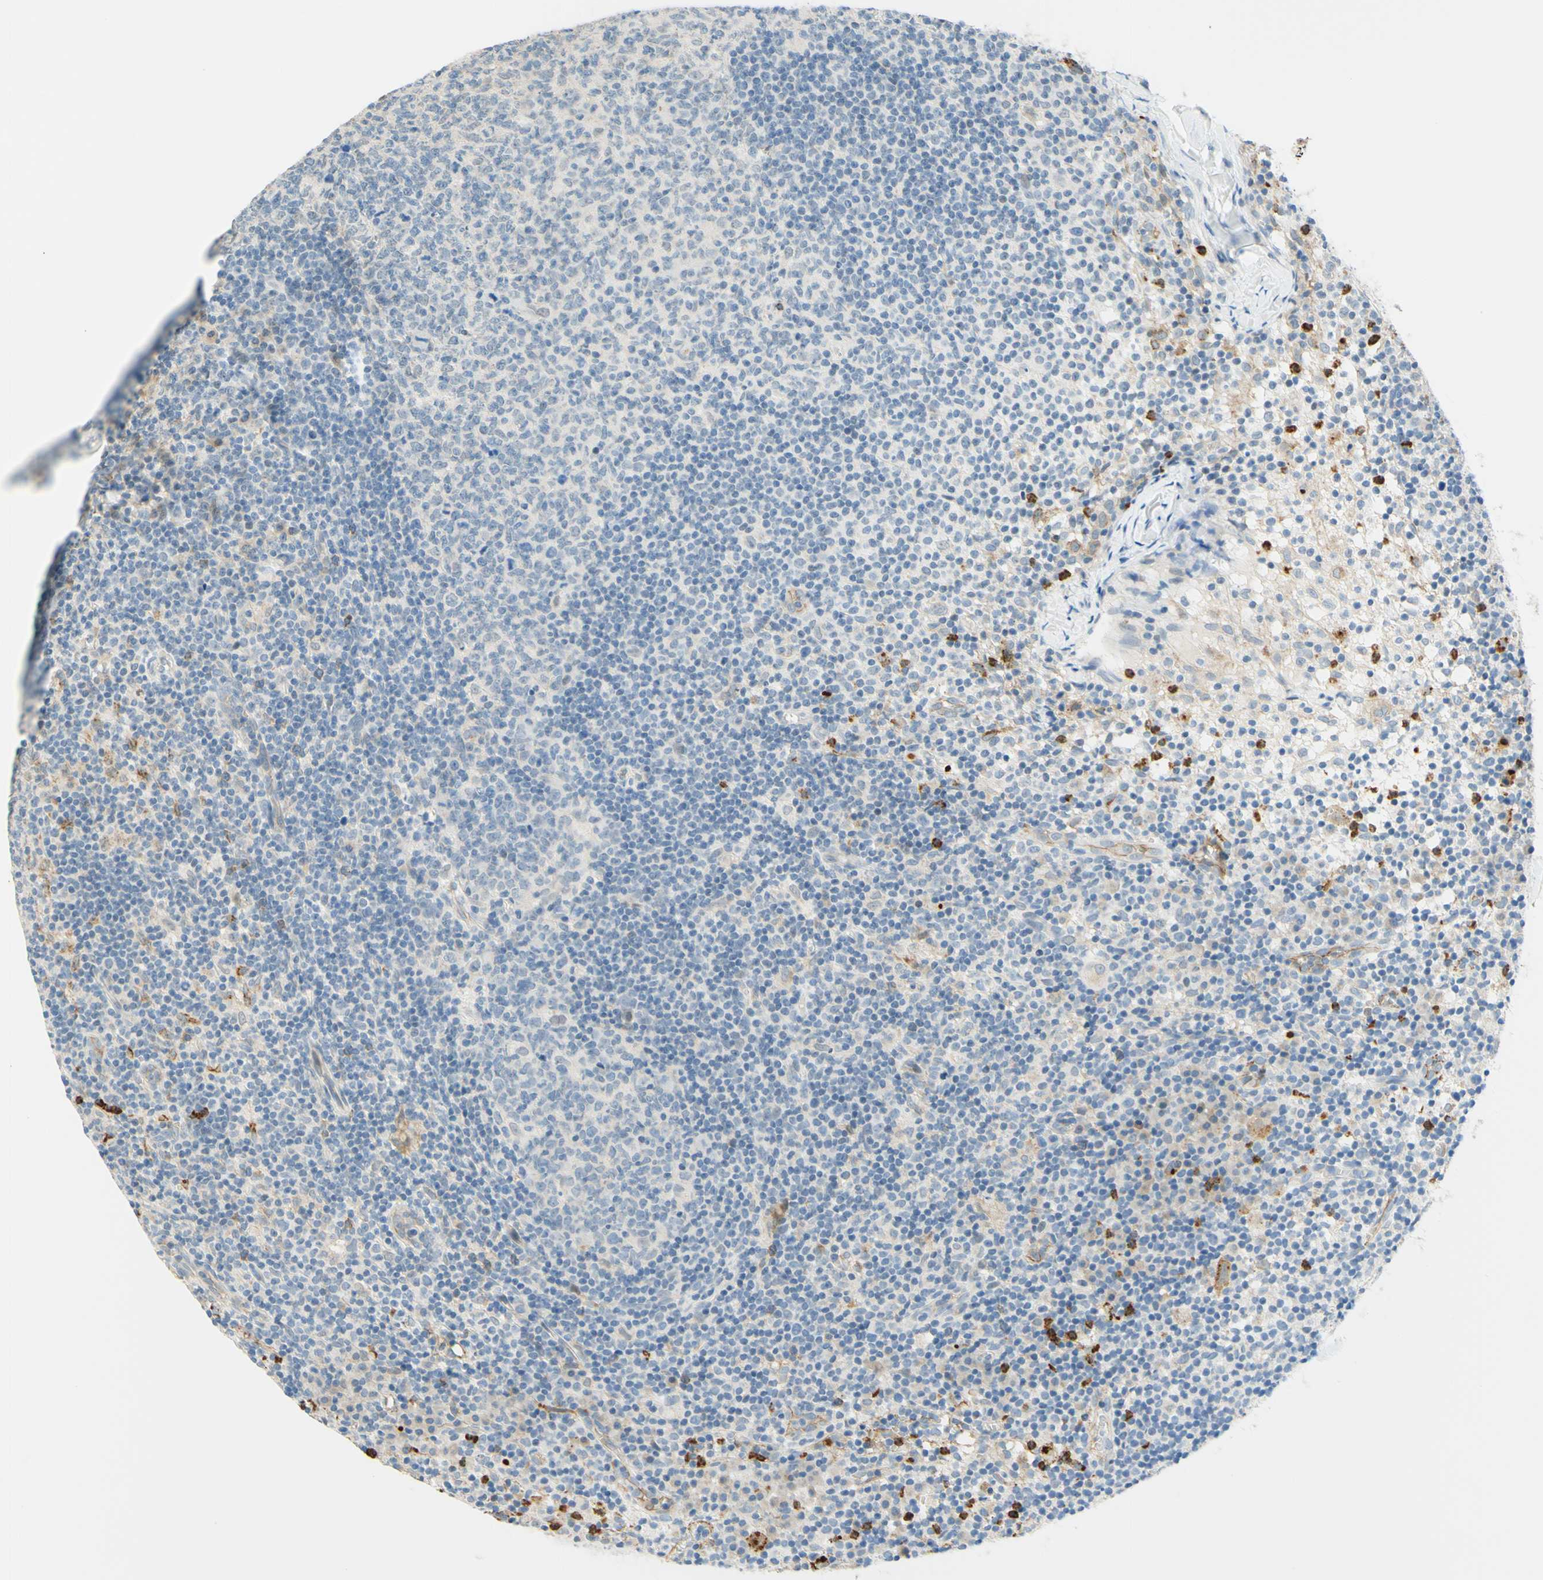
{"staining": {"intensity": "weak", "quantity": "<25%", "location": "cytoplasmic/membranous"}, "tissue": "lymph node", "cell_type": "Germinal center cells", "image_type": "normal", "snomed": [{"axis": "morphology", "description": "Normal tissue, NOS"}, {"axis": "morphology", "description": "Inflammation, NOS"}, {"axis": "topography", "description": "Lymph node"}], "caption": "DAB immunohistochemical staining of benign lymph node exhibits no significant expression in germinal center cells.", "gene": "TREM2", "patient": {"sex": "male", "age": 55}}